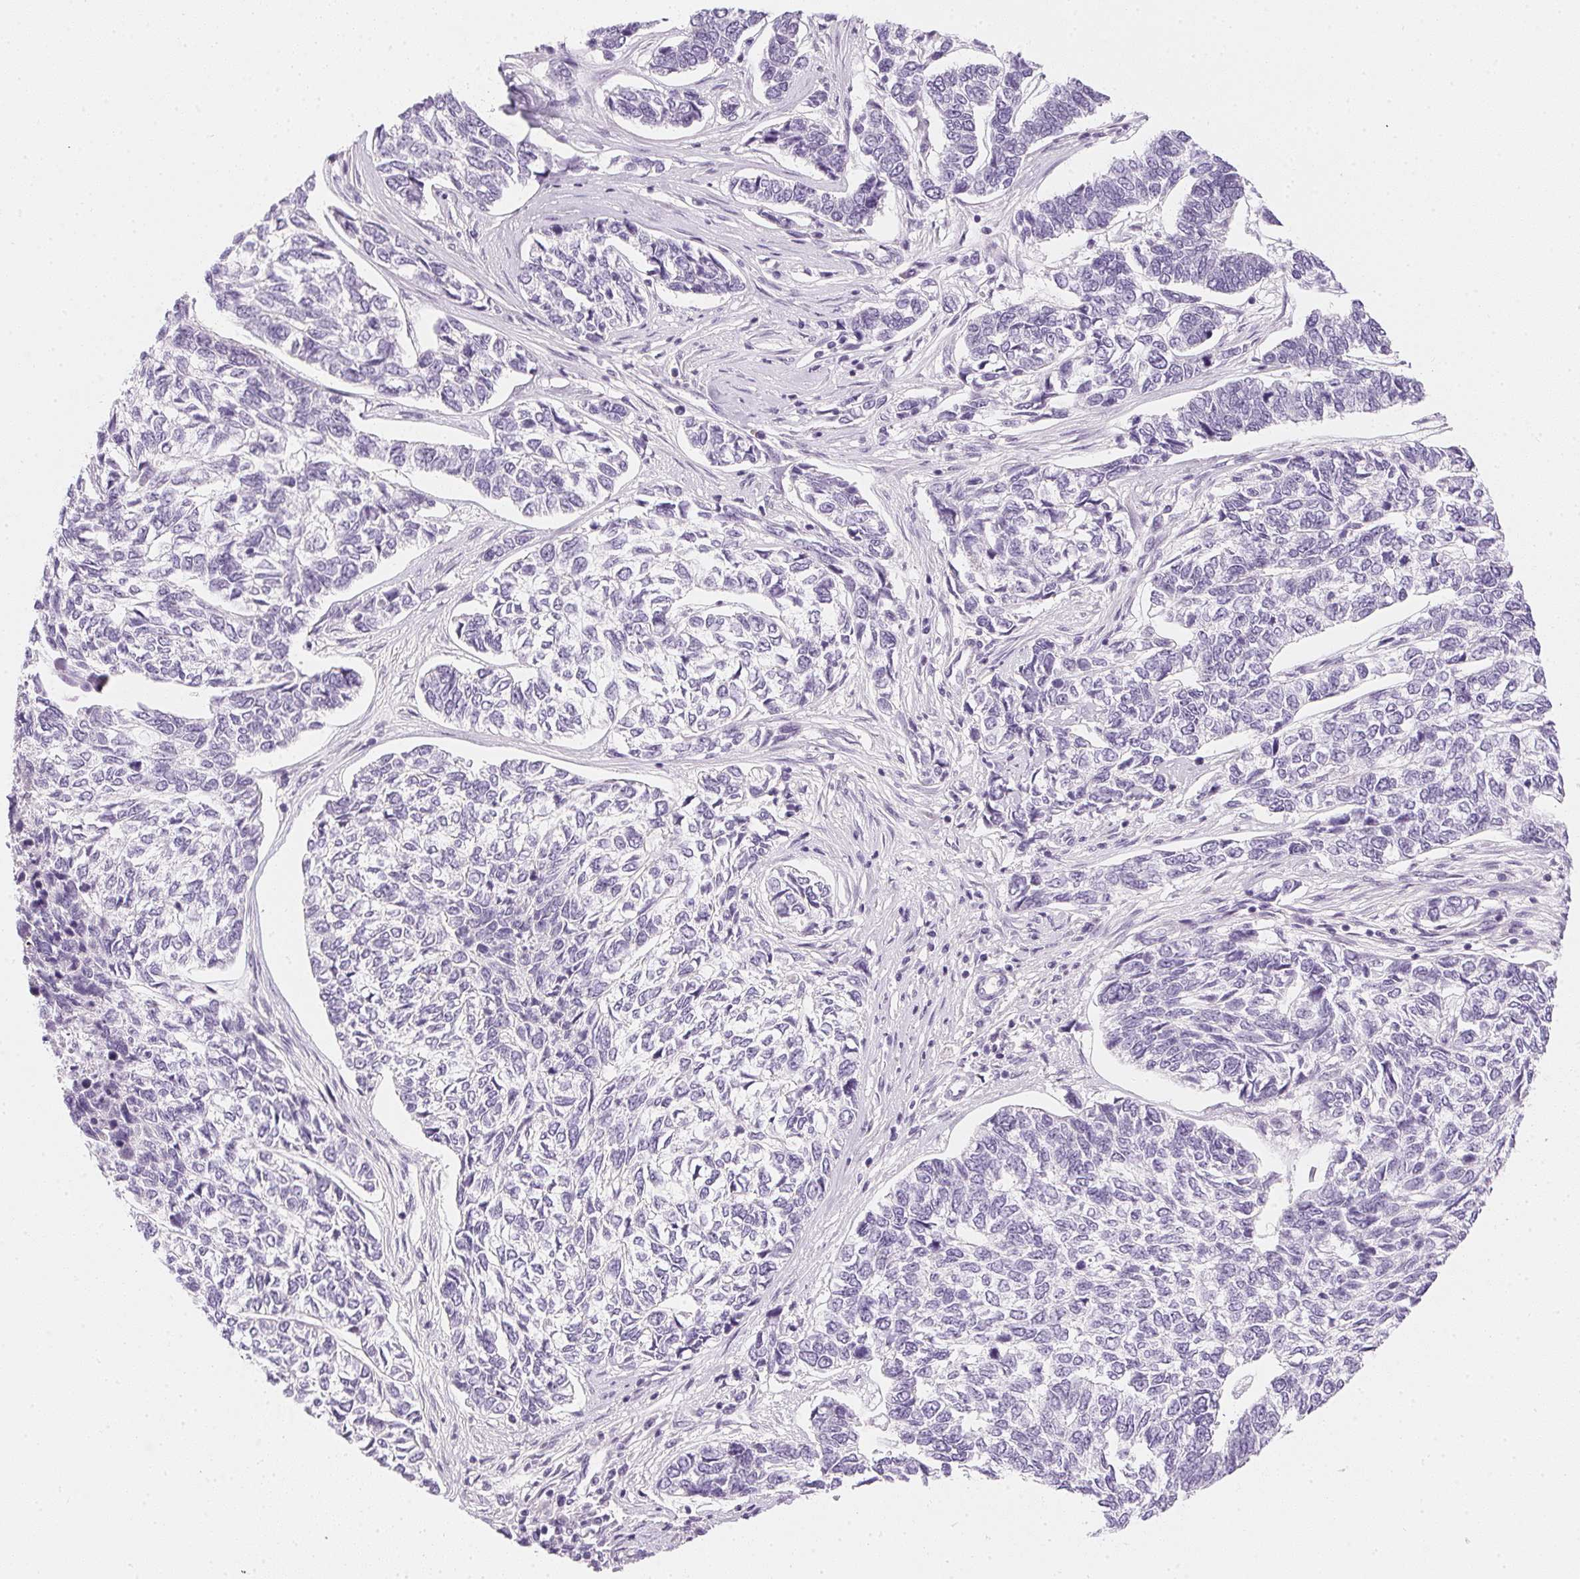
{"staining": {"intensity": "negative", "quantity": "none", "location": "none"}, "tissue": "skin cancer", "cell_type": "Tumor cells", "image_type": "cancer", "snomed": [{"axis": "morphology", "description": "Basal cell carcinoma"}, {"axis": "topography", "description": "Skin"}], "caption": "Immunohistochemical staining of basal cell carcinoma (skin) demonstrates no significant expression in tumor cells.", "gene": "PPY", "patient": {"sex": "female", "age": 65}}